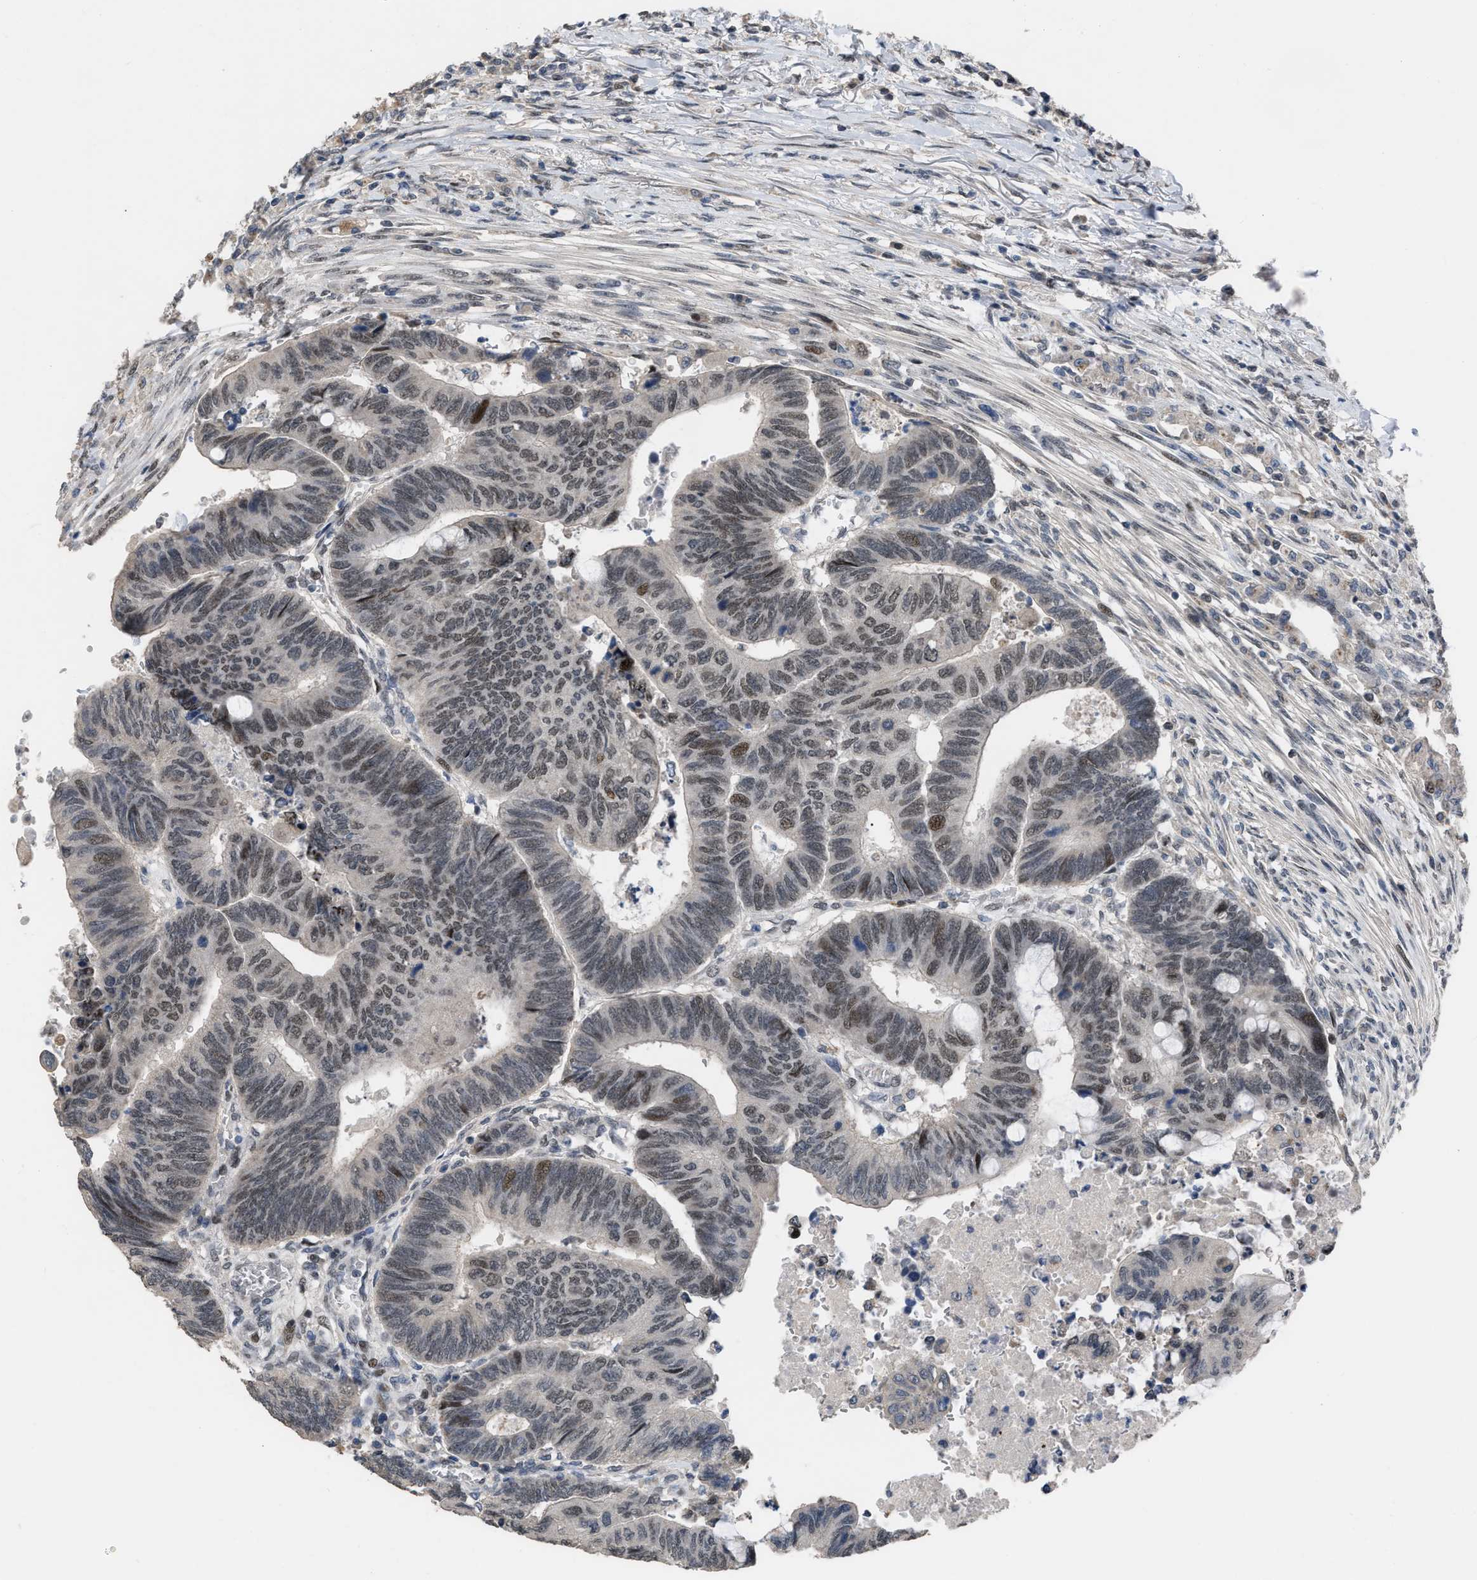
{"staining": {"intensity": "weak", "quantity": "25%-75%", "location": "nuclear"}, "tissue": "colorectal cancer", "cell_type": "Tumor cells", "image_type": "cancer", "snomed": [{"axis": "morphology", "description": "Normal tissue, NOS"}, {"axis": "morphology", "description": "Adenocarcinoma, NOS"}, {"axis": "topography", "description": "Rectum"}, {"axis": "topography", "description": "Peripheral nerve tissue"}], "caption": "The photomicrograph displays a brown stain indicating the presence of a protein in the nuclear of tumor cells in colorectal cancer (adenocarcinoma).", "gene": "SETDB1", "patient": {"sex": "male", "age": 92}}